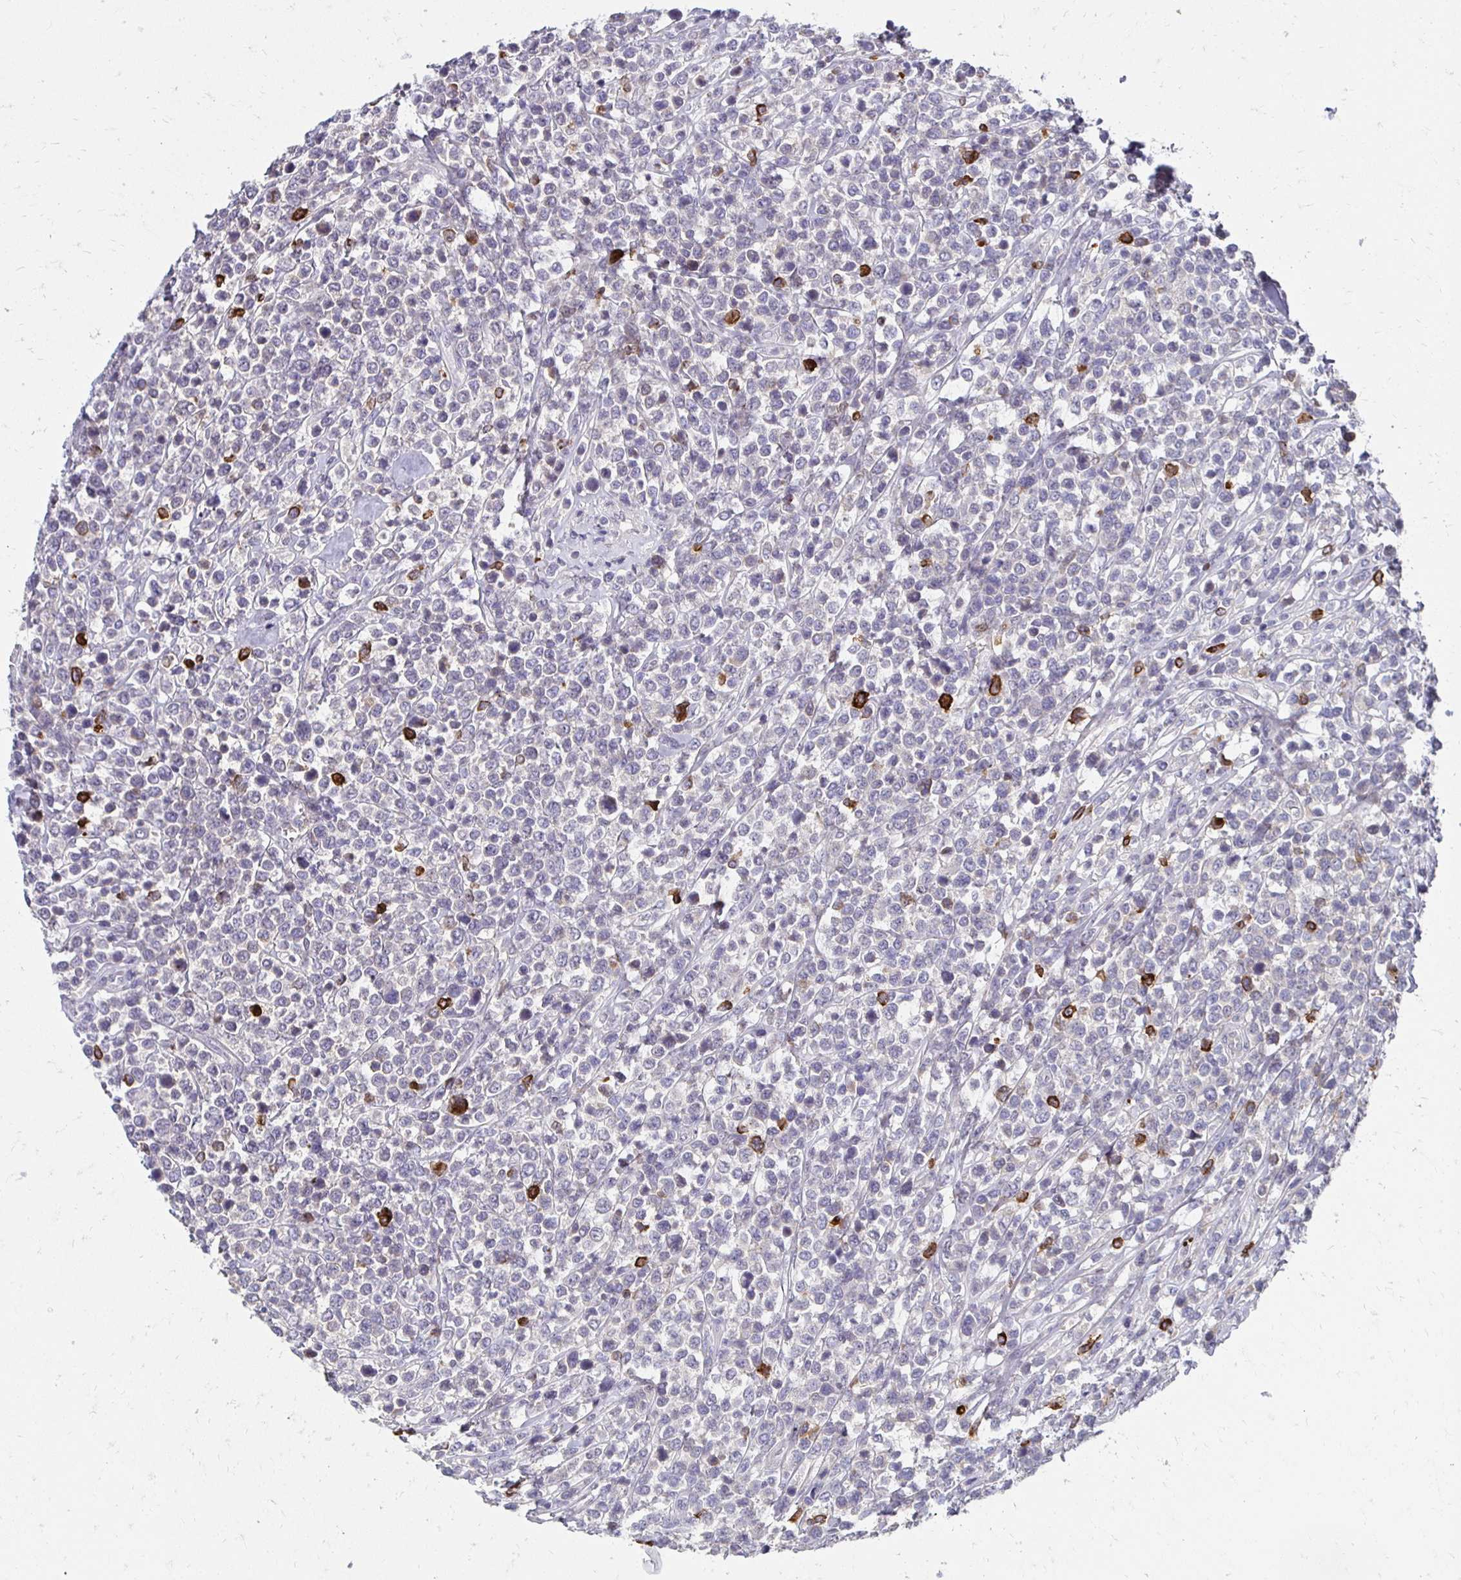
{"staining": {"intensity": "negative", "quantity": "none", "location": "none"}, "tissue": "lymphoma", "cell_type": "Tumor cells", "image_type": "cancer", "snomed": [{"axis": "morphology", "description": "Malignant lymphoma, non-Hodgkin's type, High grade"}, {"axis": "topography", "description": "Soft tissue"}], "caption": "DAB (3,3'-diaminobenzidine) immunohistochemical staining of lymphoma displays no significant staining in tumor cells.", "gene": "PADI2", "patient": {"sex": "female", "age": 56}}